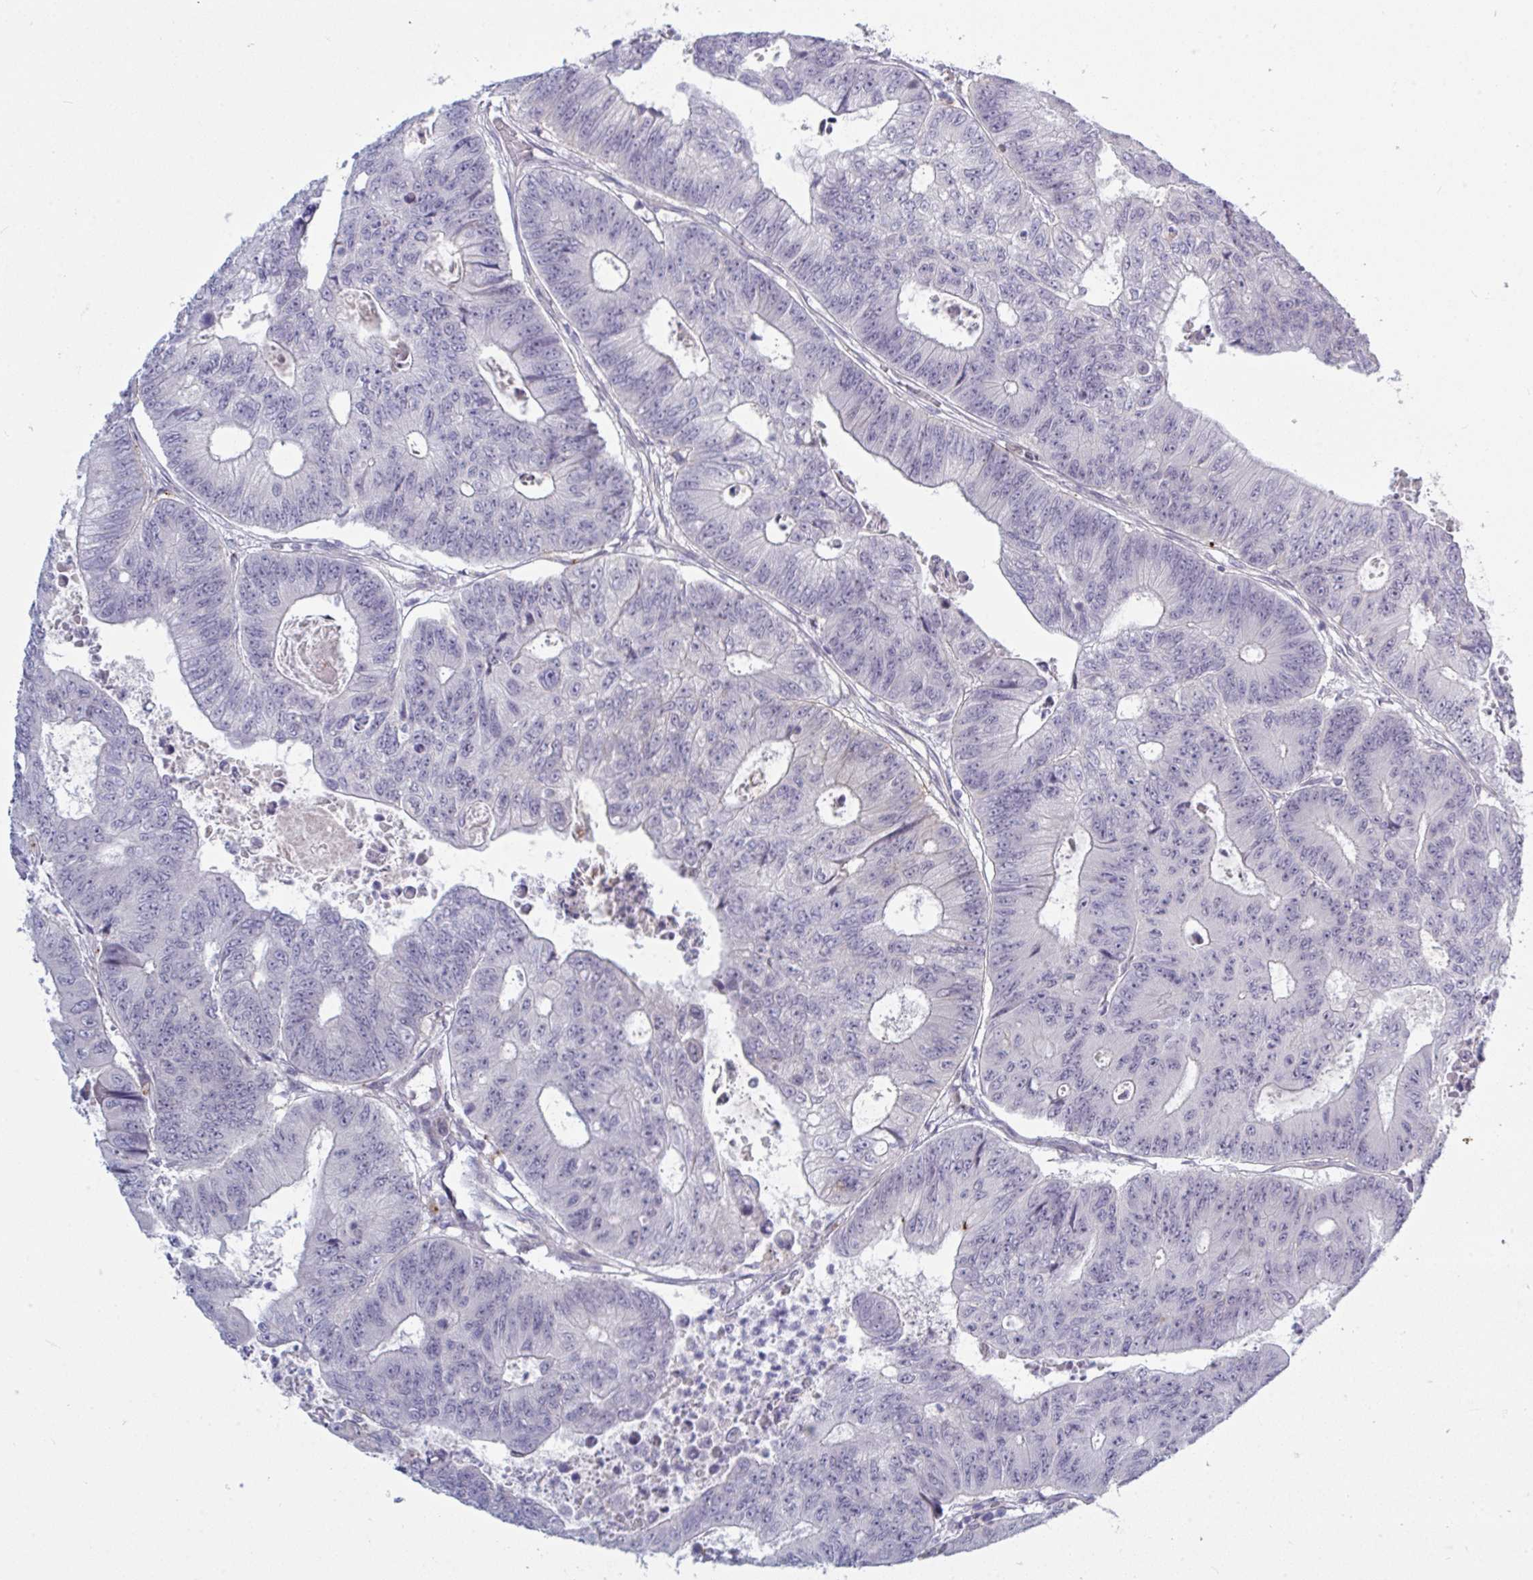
{"staining": {"intensity": "negative", "quantity": "none", "location": "none"}, "tissue": "colorectal cancer", "cell_type": "Tumor cells", "image_type": "cancer", "snomed": [{"axis": "morphology", "description": "Adenocarcinoma, NOS"}, {"axis": "topography", "description": "Colon"}], "caption": "The IHC image has no significant positivity in tumor cells of colorectal adenocarcinoma tissue.", "gene": "TCEAL8", "patient": {"sex": "female", "age": 48}}